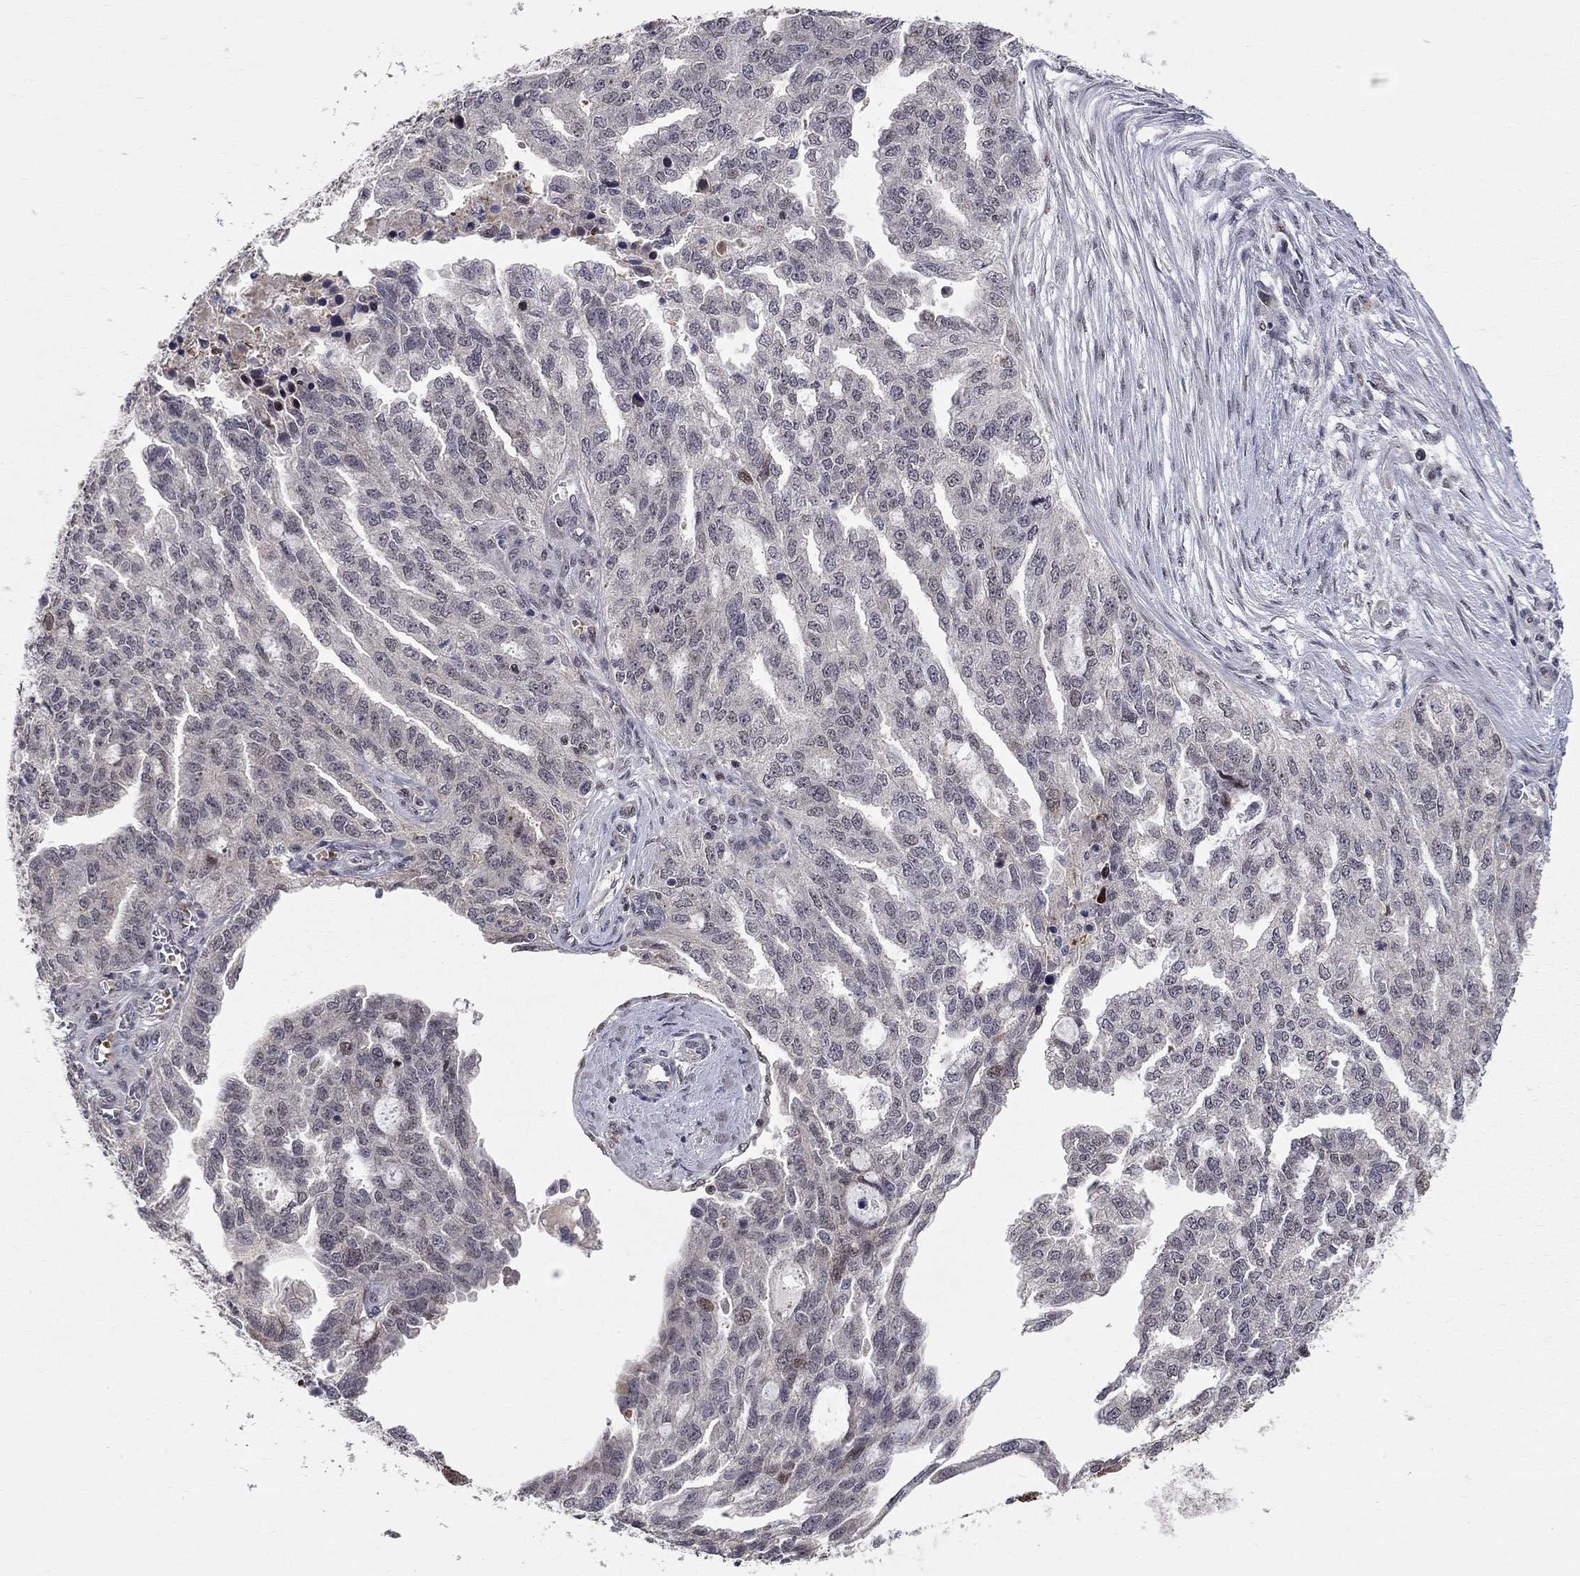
{"staining": {"intensity": "weak", "quantity": "<25%", "location": "nuclear"}, "tissue": "ovarian cancer", "cell_type": "Tumor cells", "image_type": "cancer", "snomed": [{"axis": "morphology", "description": "Cystadenocarcinoma, serous, NOS"}, {"axis": "topography", "description": "Ovary"}], "caption": "IHC histopathology image of ovarian cancer stained for a protein (brown), which exhibits no staining in tumor cells.", "gene": "HDAC3", "patient": {"sex": "female", "age": 51}}